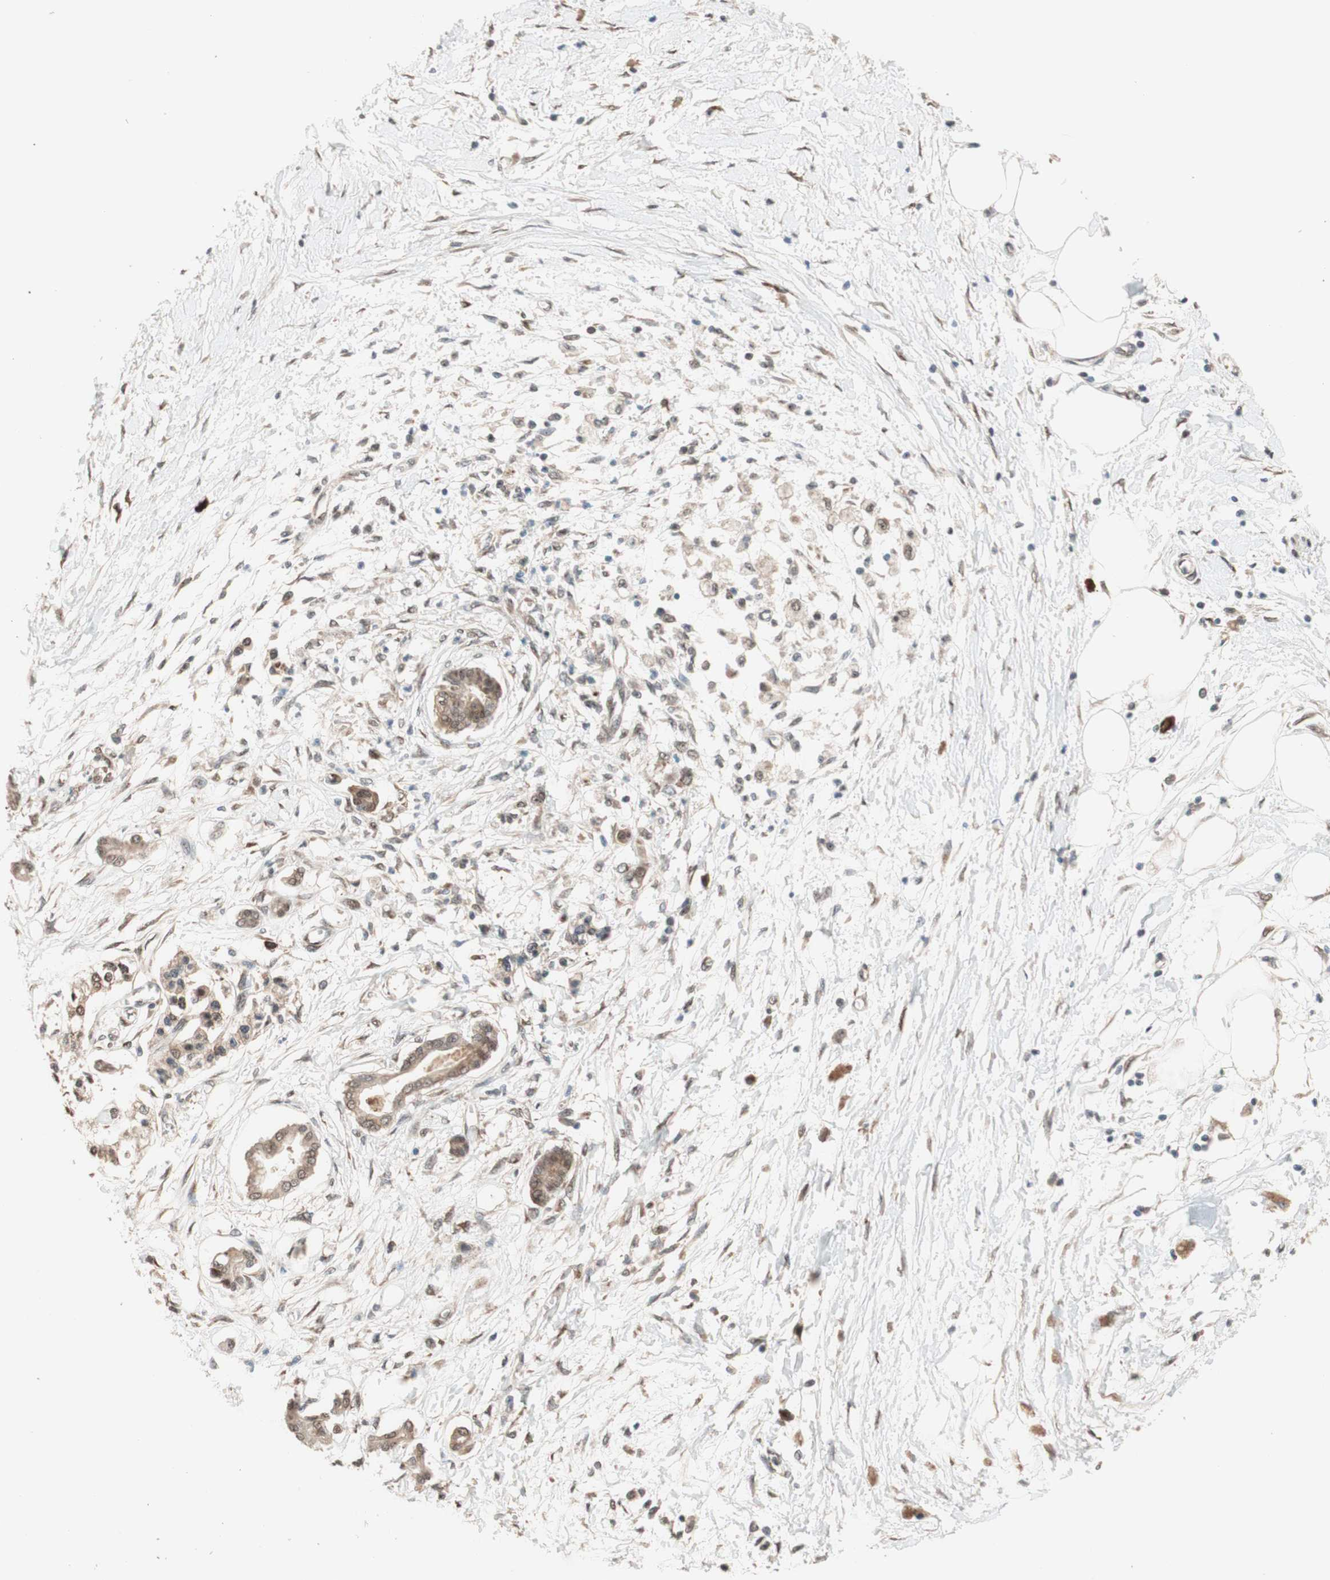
{"staining": {"intensity": "moderate", "quantity": ">75%", "location": "cytoplasmic/membranous"}, "tissue": "pancreatic cancer", "cell_type": "Tumor cells", "image_type": "cancer", "snomed": [{"axis": "morphology", "description": "Adenocarcinoma, NOS"}, {"axis": "topography", "description": "Pancreas"}], "caption": "Human pancreatic cancer (adenocarcinoma) stained for a protein (brown) reveals moderate cytoplasmic/membranous positive expression in approximately >75% of tumor cells.", "gene": "CCNC", "patient": {"sex": "male", "age": 56}}